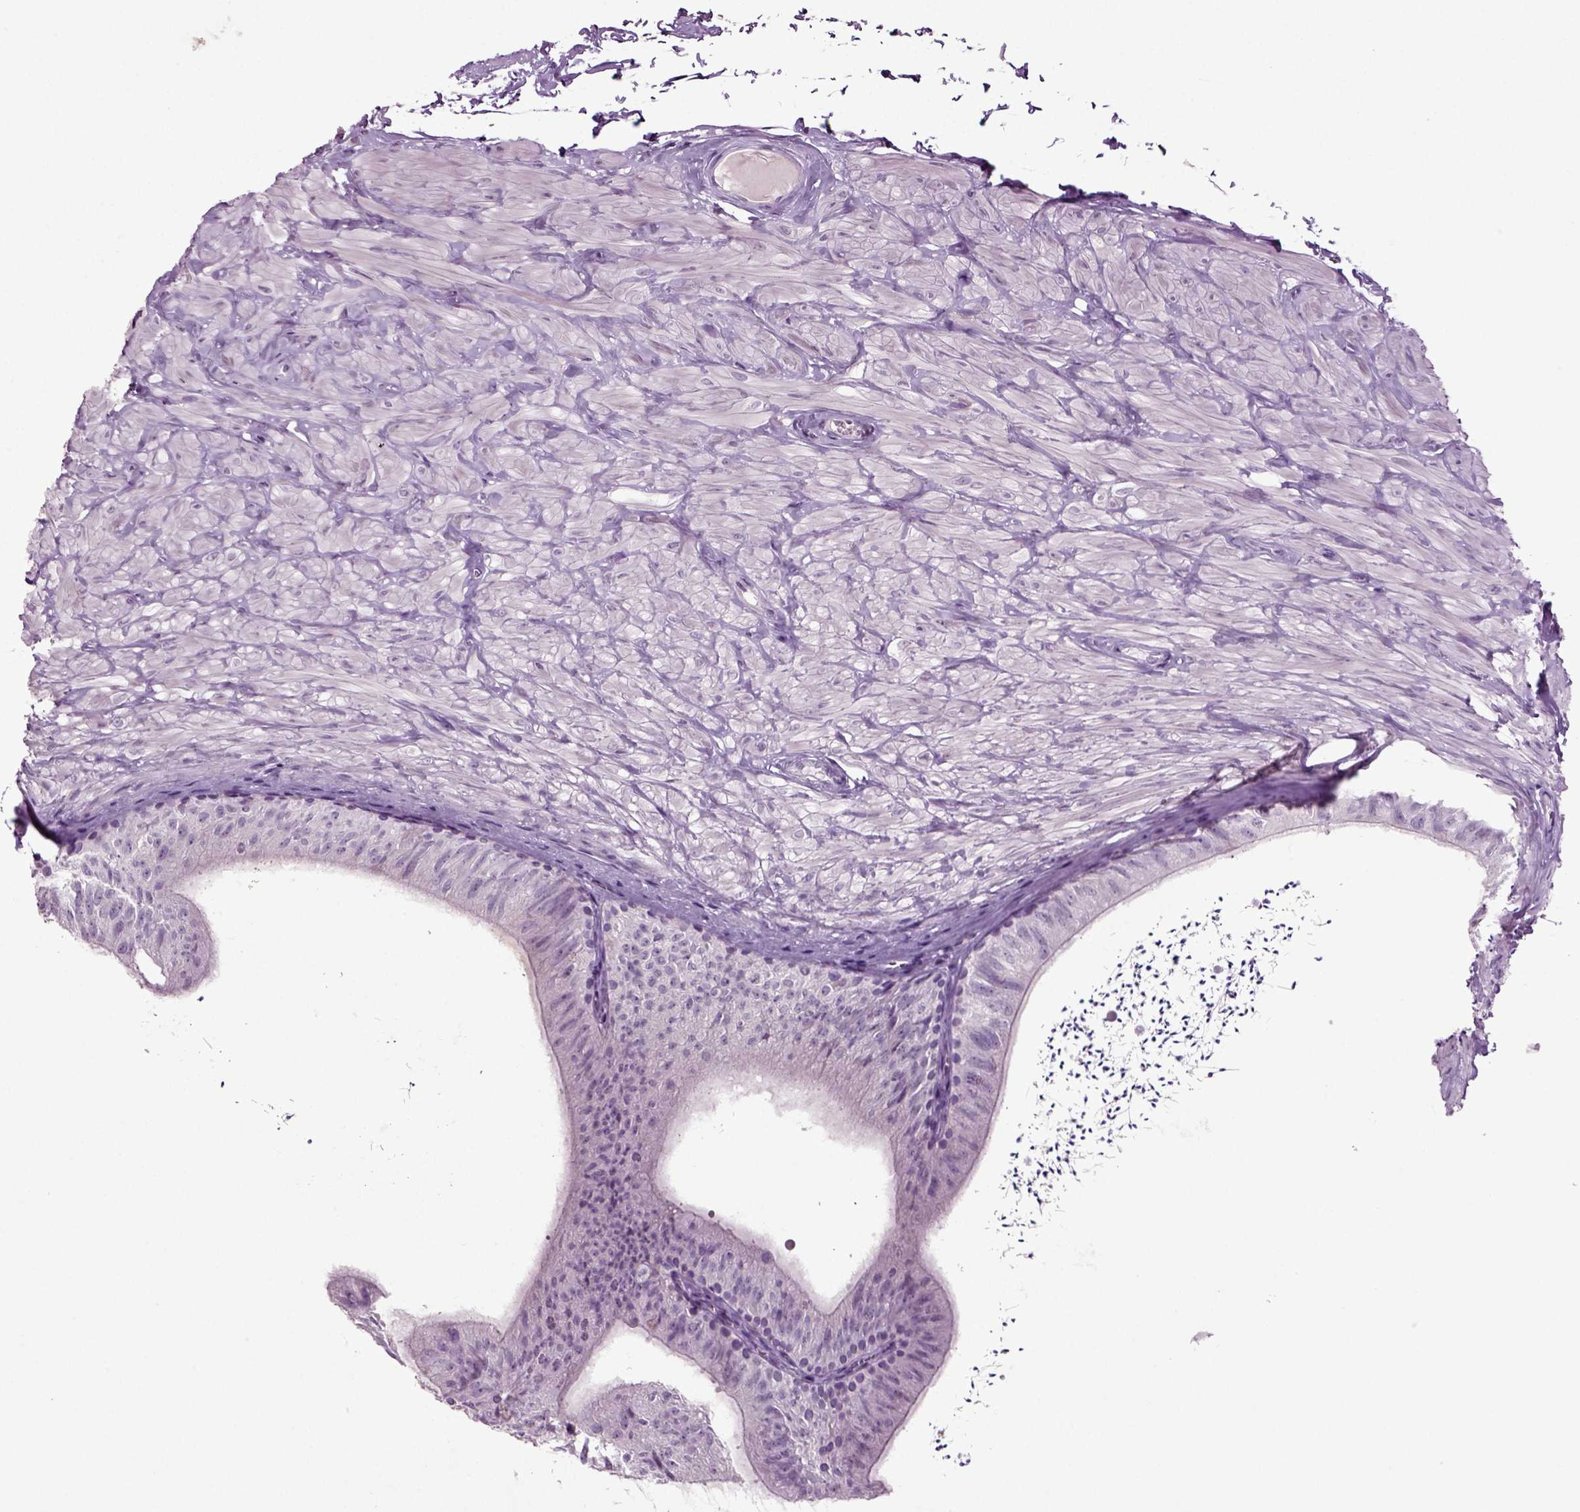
{"staining": {"intensity": "negative", "quantity": "none", "location": "none"}, "tissue": "epididymis", "cell_type": "Glandular cells", "image_type": "normal", "snomed": [{"axis": "morphology", "description": "Normal tissue, NOS"}, {"axis": "topography", "description": "Epididymis"}], "caption": "Epididymis stained for a protein using immunohistochemistry demonstrates no expression glandular cells.", "gene": "SLC17A6", "patient": {"sex": "male", "age": 32}}